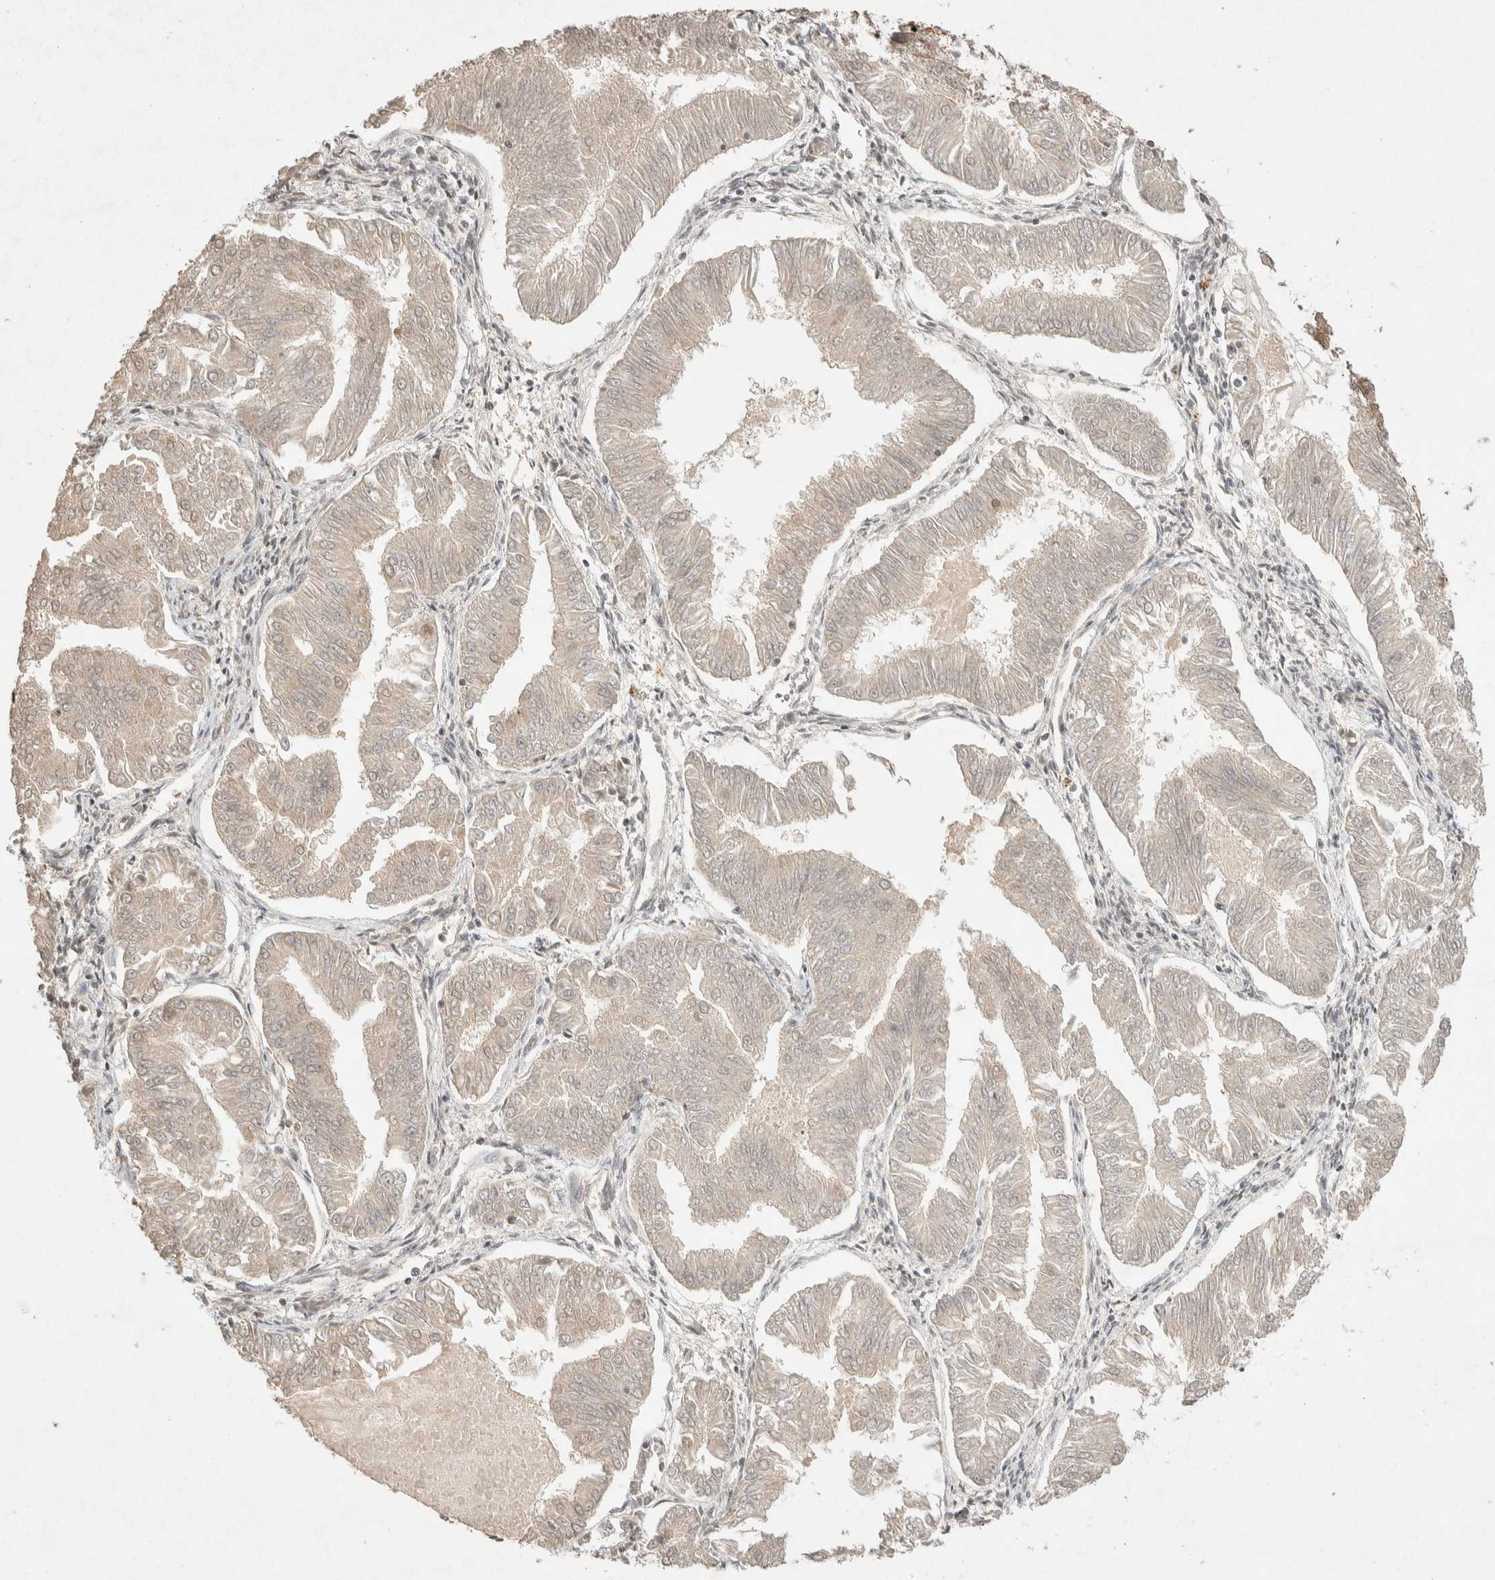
{"staining": {"intensity": "weak", "quantity": "<25%", "location": "cytoplasmic/membranous"}, "tissue": "endometrial cancer", "cell_type": "Tumor cells", "image_type": "cancer", "snomed": [{"axis": "morphology", "description": "Adenocarcinoma, NOS"}, {"axis": "topography", "description": "Endometrium"}], "caption": "Tumor cells show no significant expression in adenocarcinoma (endometrial).", "gene": "THRA", "patient": {"sex": "female", "age": 53}}